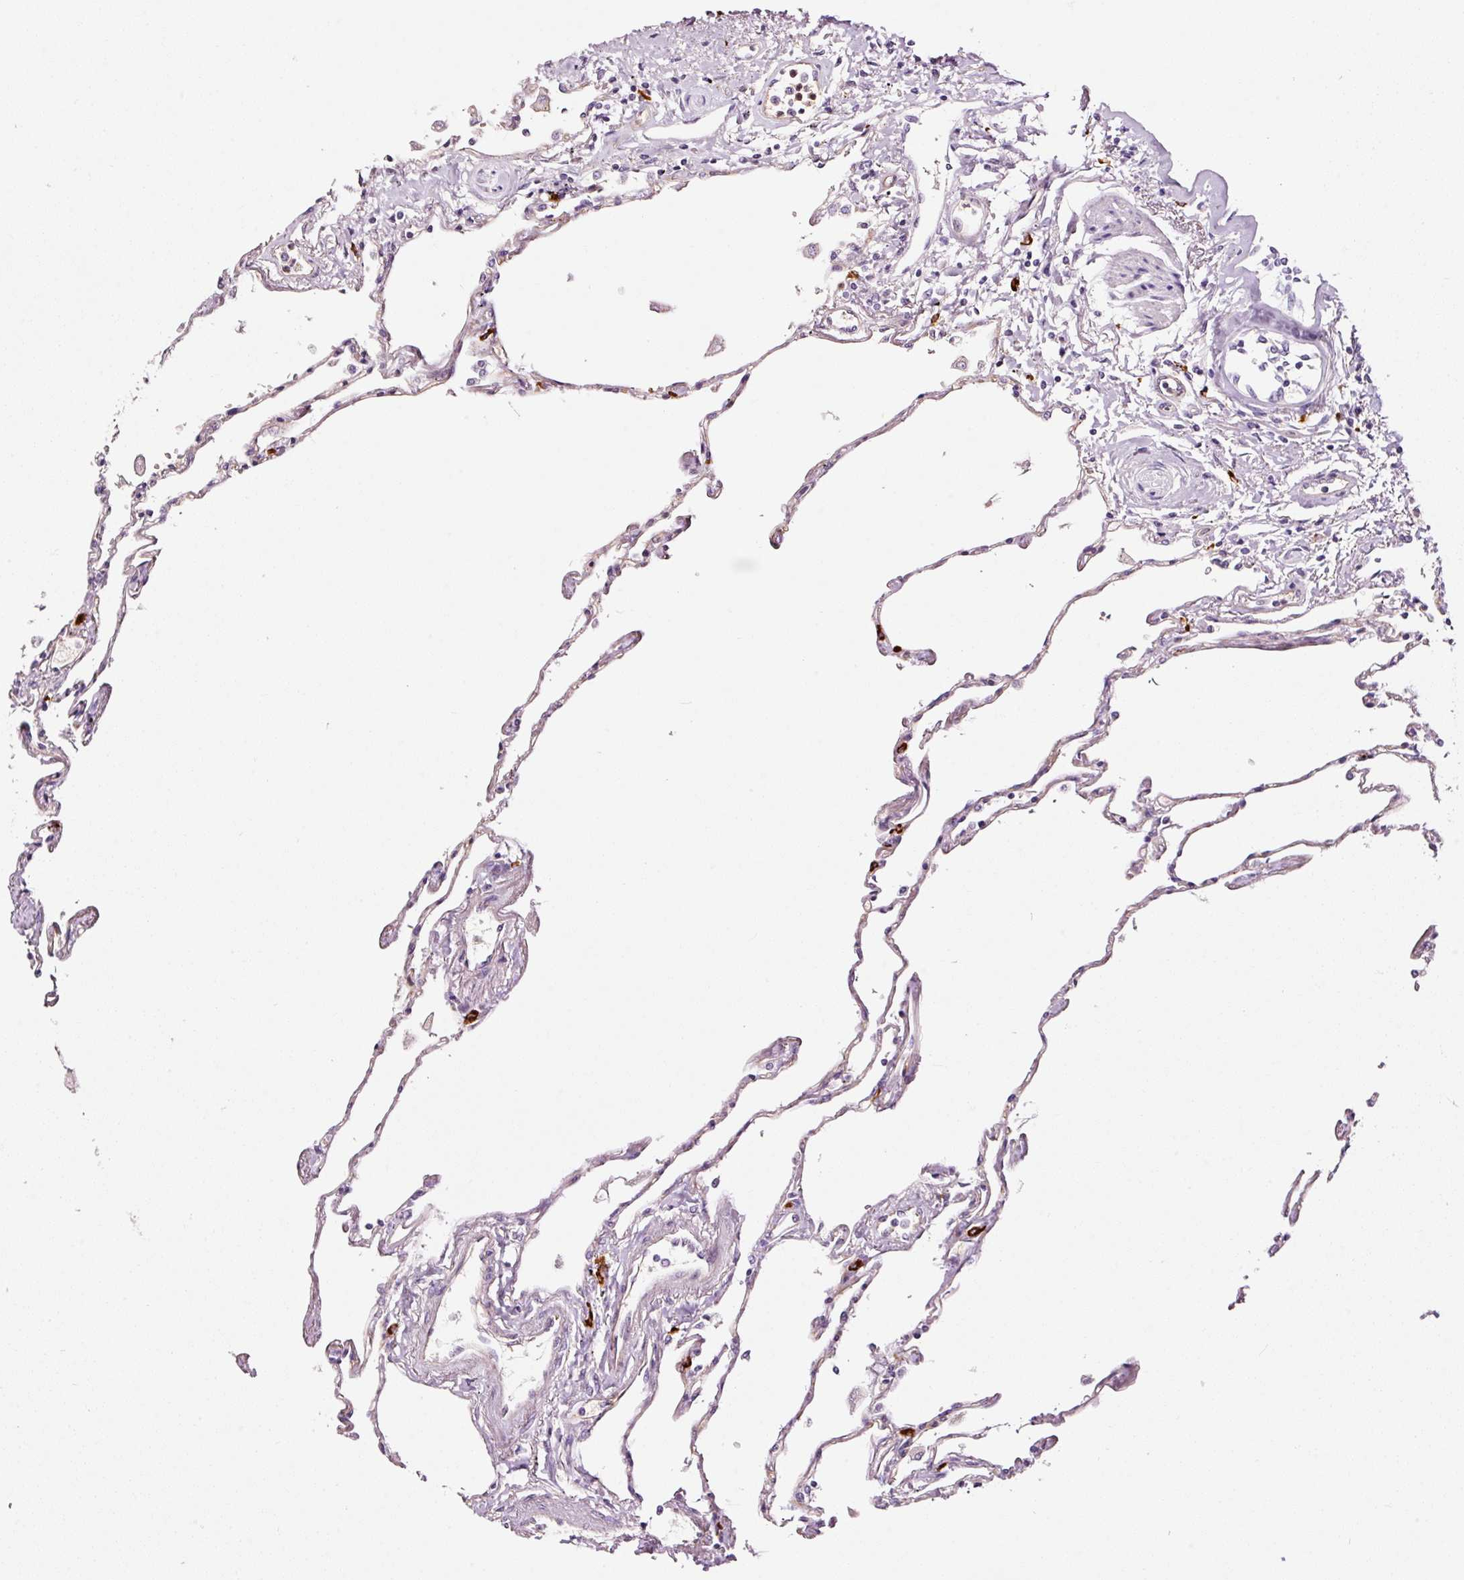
{"staining": {"intensity": "negative", "quantity": "none", "location": "none"}, "tissue": "lung", "cell_type": "Alveolar cells", "image_type": "normal", "snomed": [{"axis": "morphology", "description": "Normal tissue, NOS"}, {"axis": "topography", "description": "Lung"}], "caption": "Immunohistochemical staining of unremarkable human lung displays no significant expression in alveolar cells. Brightfield microscopy of IHC stained with DAB (brown) and hematoxylin (blue), captured at high magnification.", "gene": "ABCB4", "patient": {"sex": "female", "age": 67}}